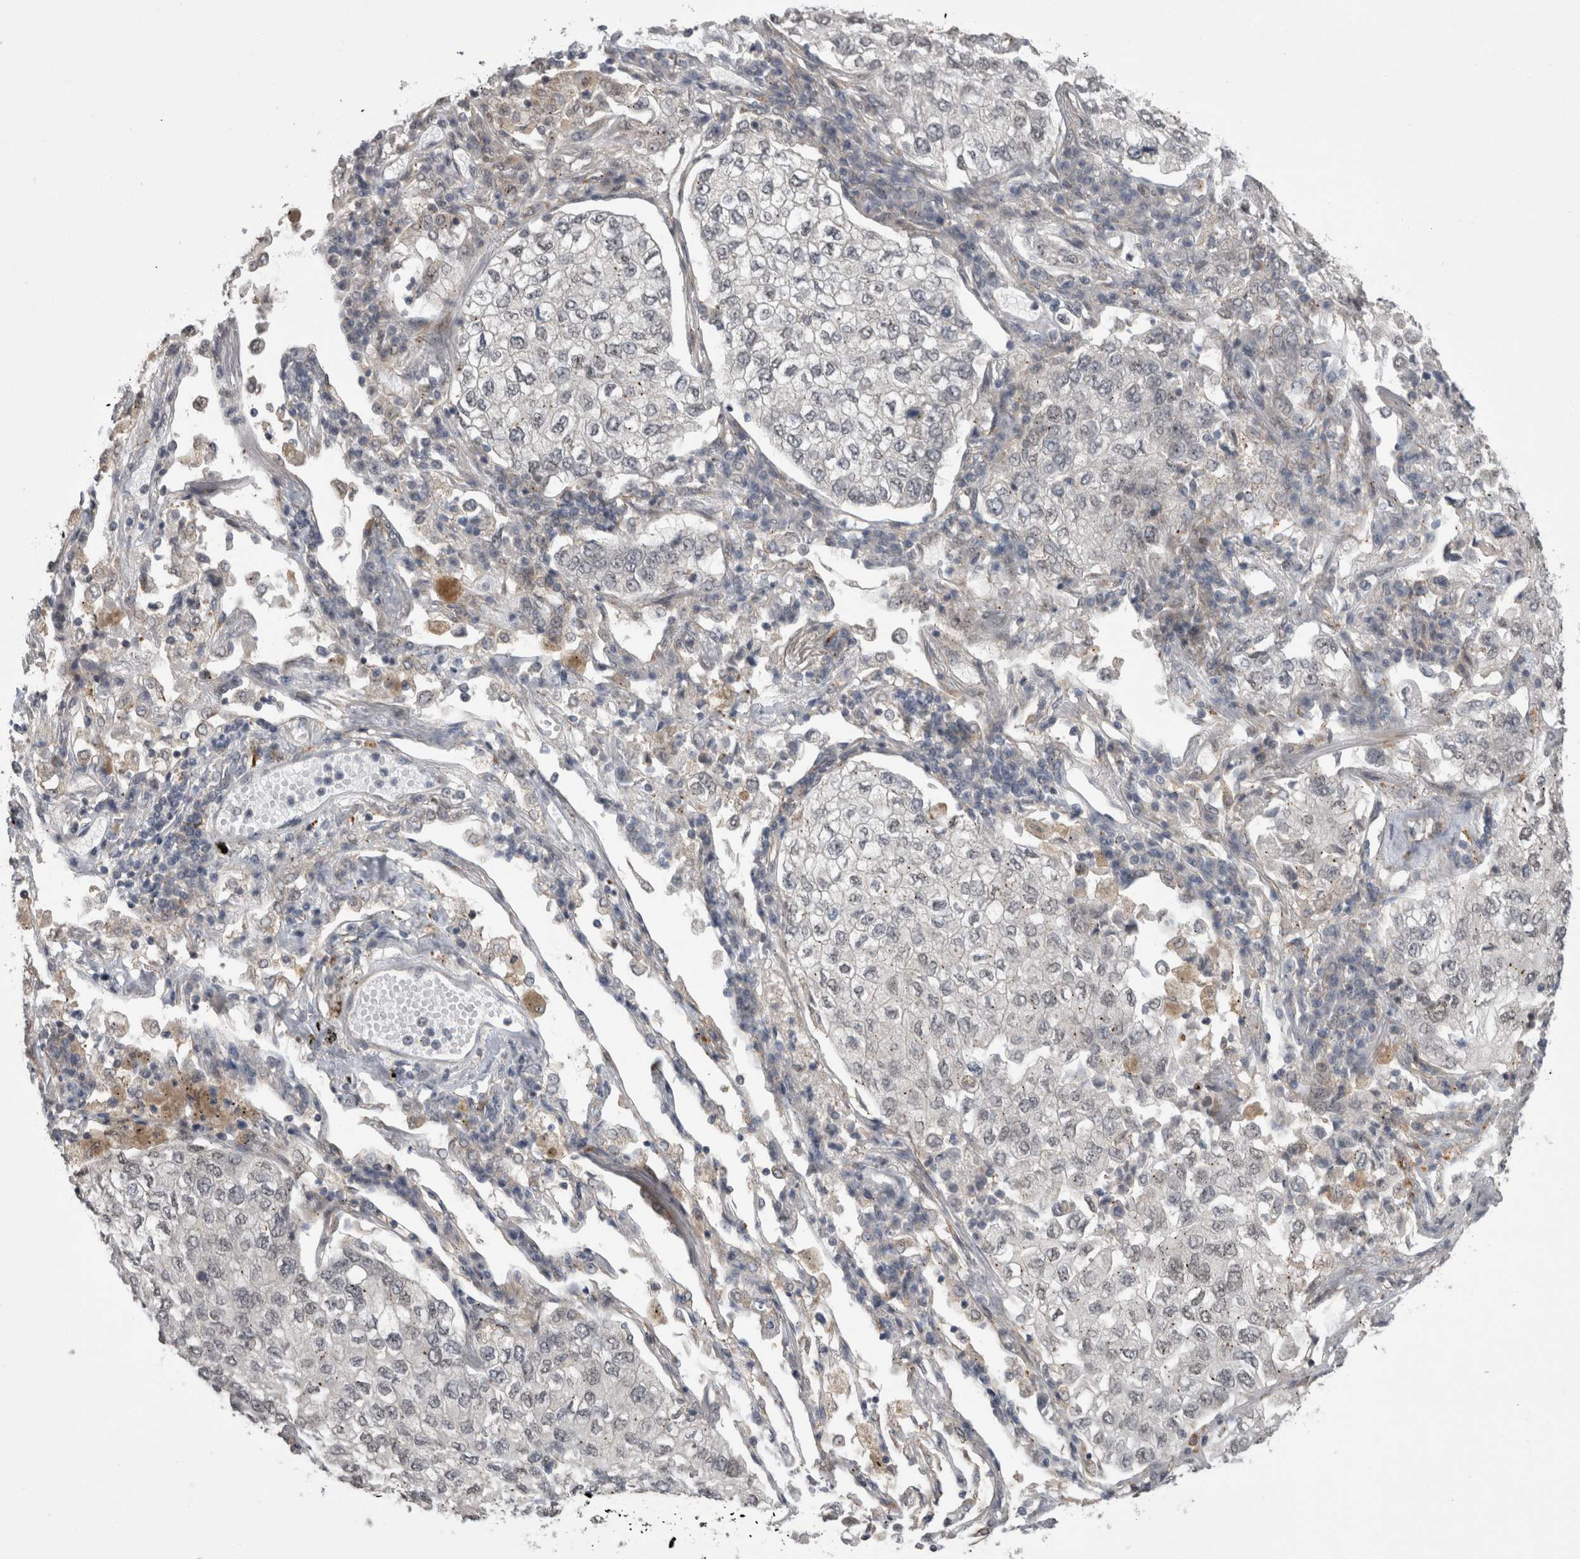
{"staining": {"intensity": "negative", "quantity": "none", "location": "none"}, "tissue": "lung cancer", "cell_type": "Tumor cells", "image_type": "cancer", "snomed": [{"axis": "morphology", "description": "Adenocarcinoma, NOS"}, {"axis": "topography", "description": "Lung"}], "caption": "There is no significant positivity in tumor cells of lung cancer.", "gene": "MTBP", "patient": {"sex": "male", "age": 63}}